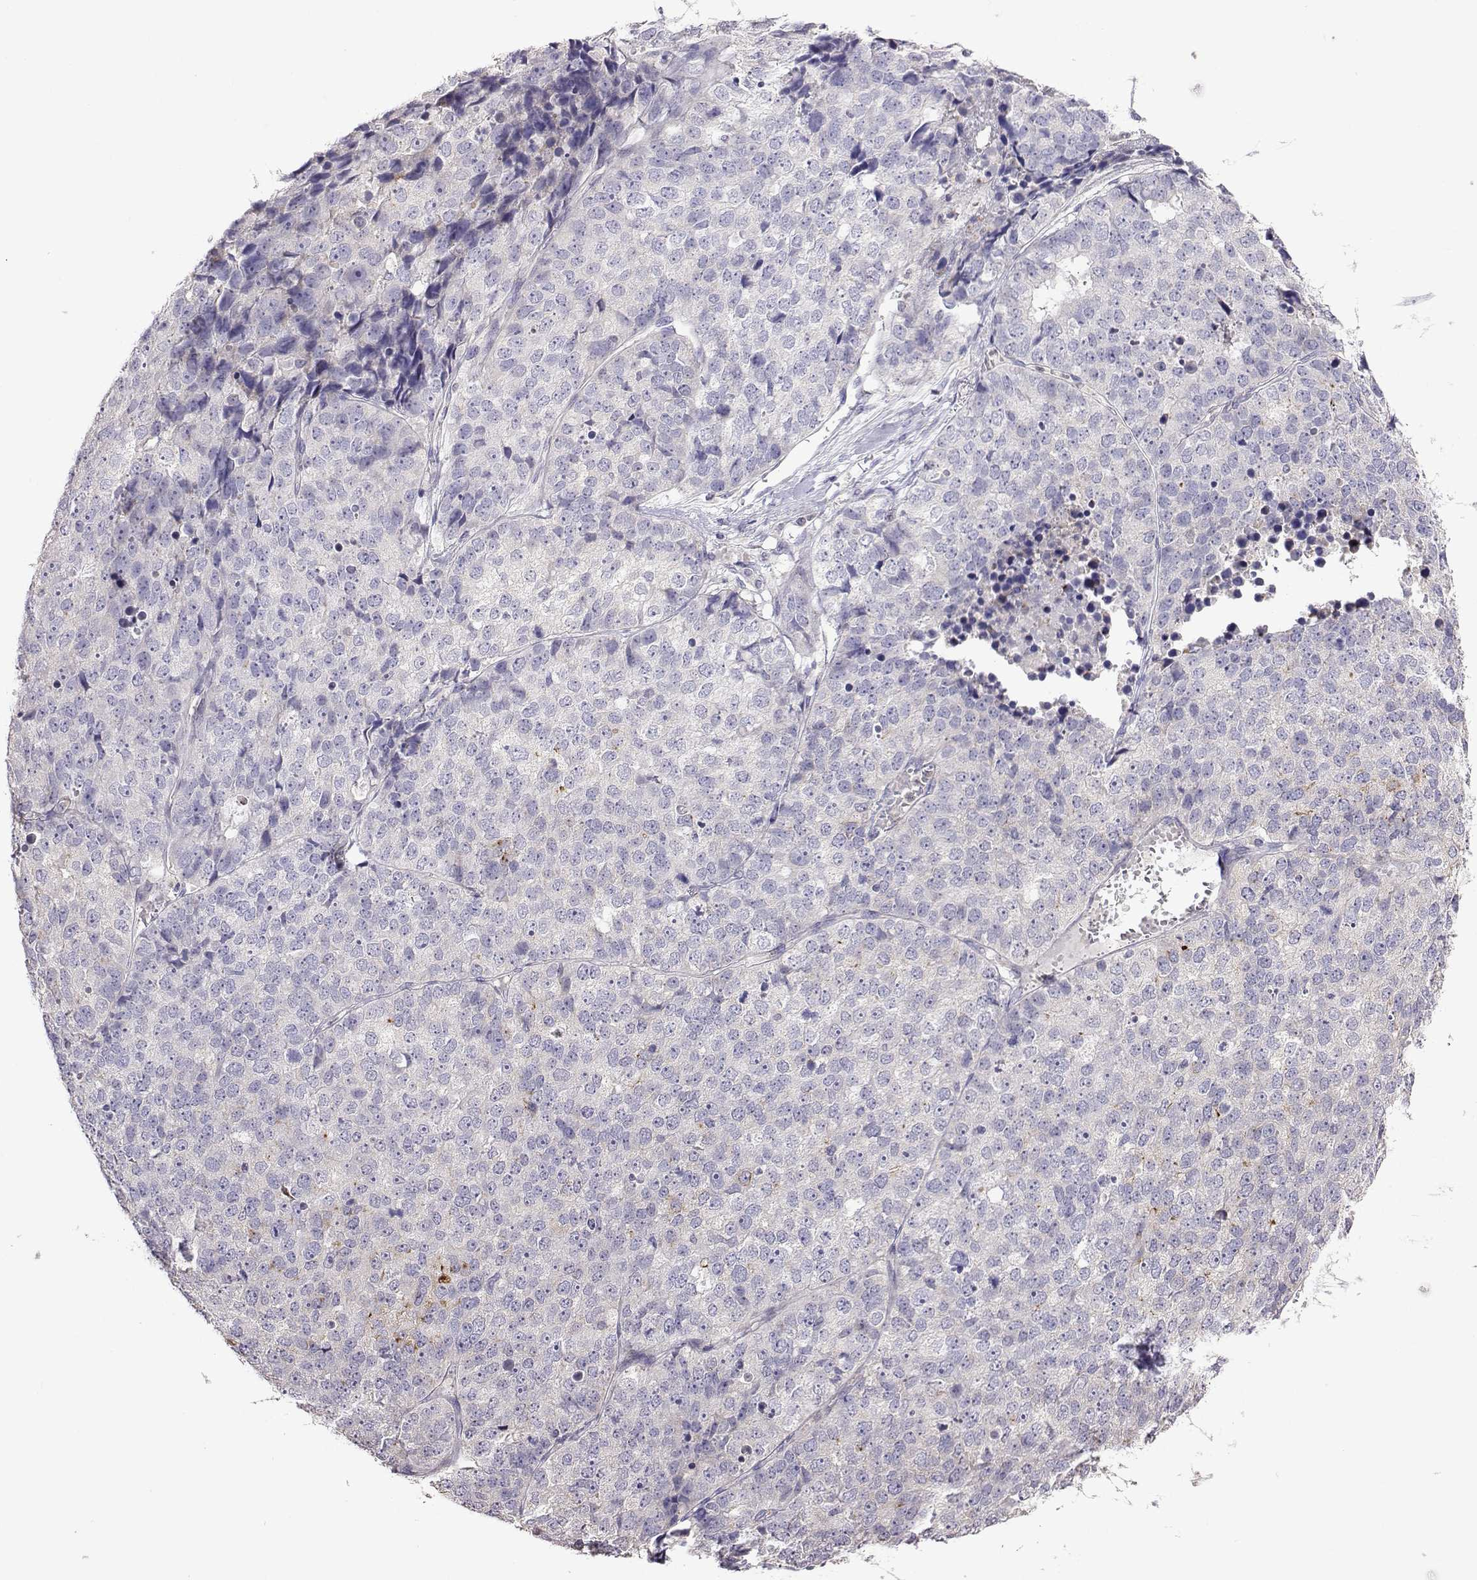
{"staining": {"intensity": "negative", "quantity": "none", "location": "none"}, "tissue": "stomach cancer", "cell_type": "Tumor cells", "image_type": "cancer", "snomed": [{"axis": "morphology", "description": "Adenocarcinoma, NOS"}, {"axis": "topography", "description": "Stomach"}], "caption": "Image shows no significant protein staining in tumor cells of stomach cancer.", "gene": "FCAMR", "patient": {"sex": "male", "age": 69}}